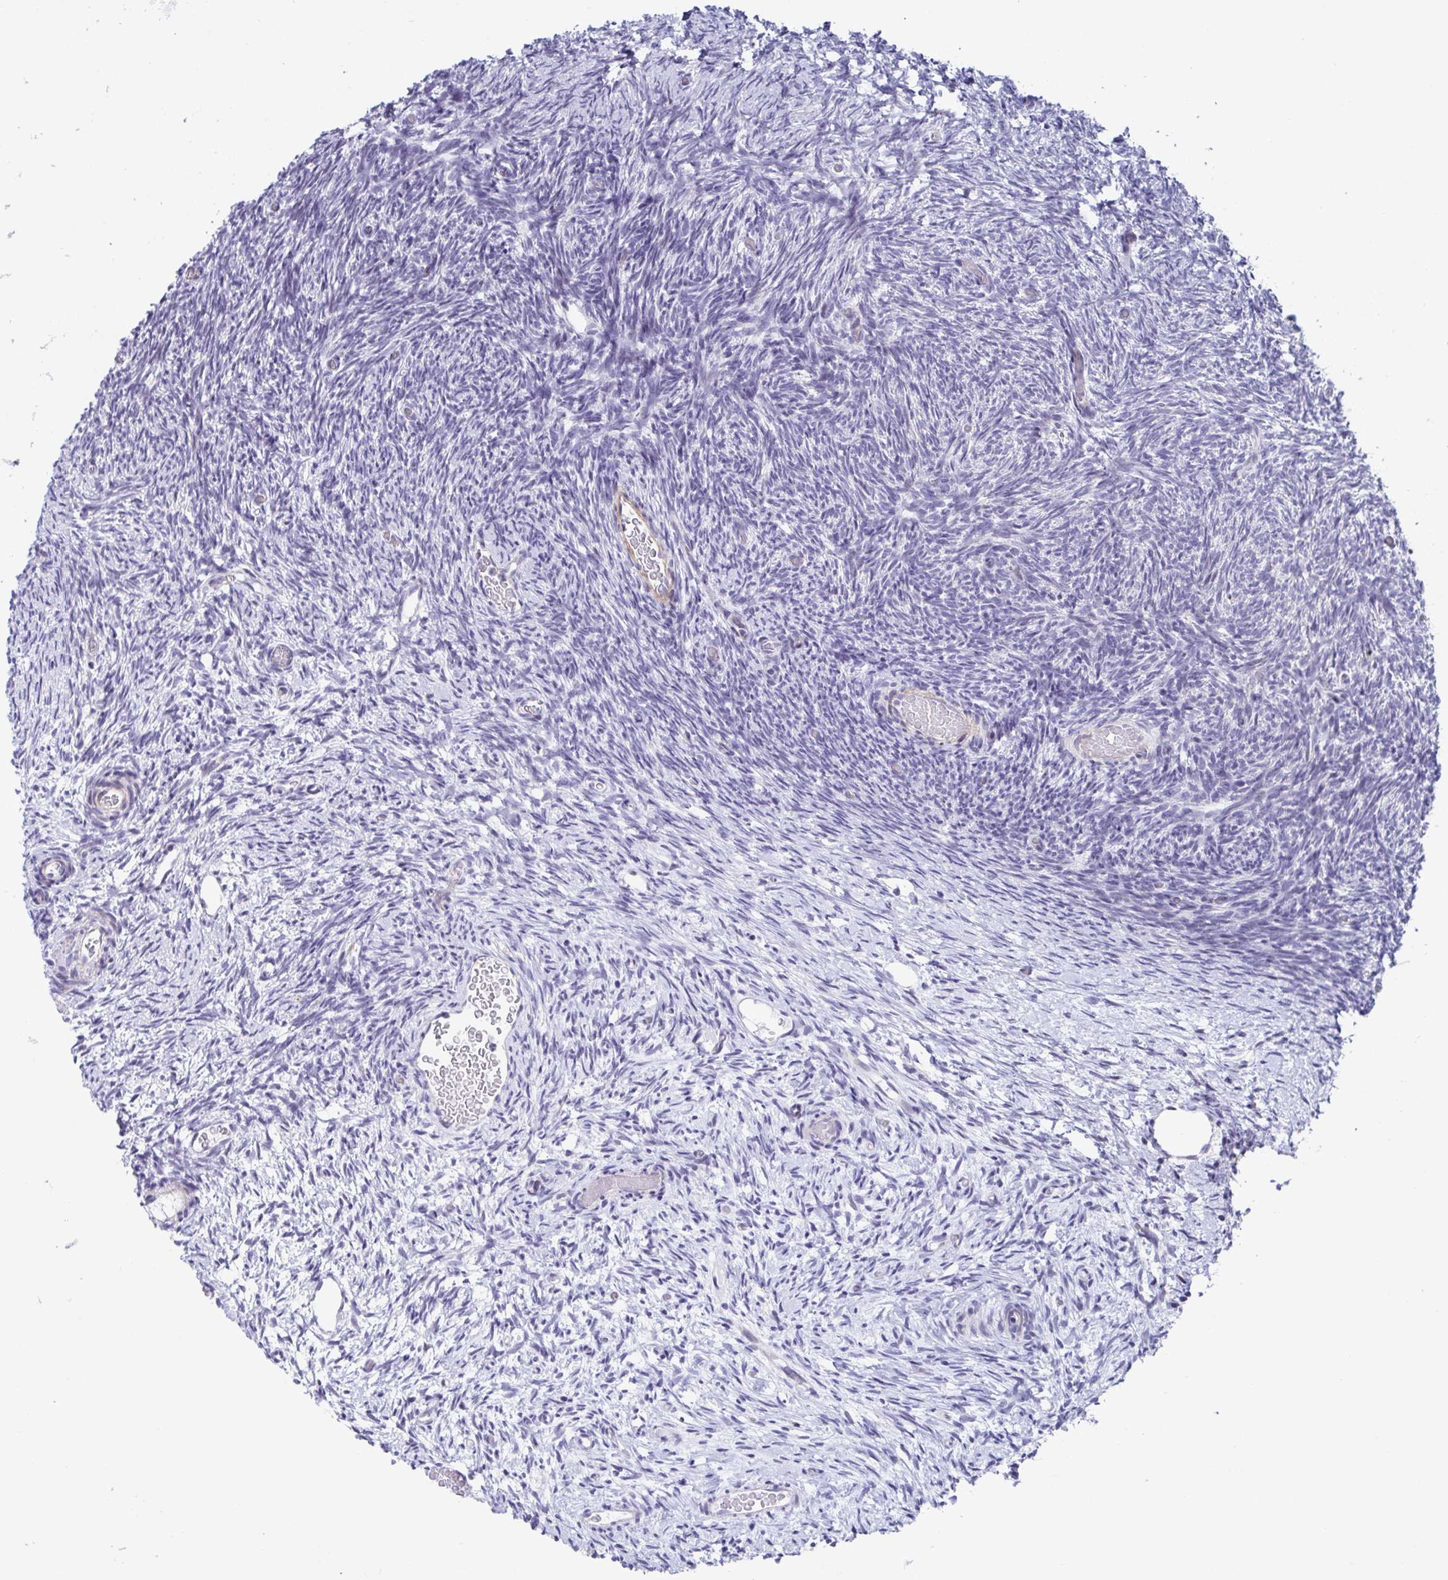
{"staining": {"intensity": "weak", "quantity": "25%-75%", "location": "cytoplasmic/membranous"}, "tissue": "ovary", "cell_type": "Follicle cells", "image_type": "normal", "snomed": [{"axis": "morphology", "description": "Normal tissue, NOS"}, {"axis": "topography", "description": "Ovary"}], "caption": "Benign ovary was stained to show a protein in brown. There is low levels of weak cytoplasmic/membranous positivity in approximately 25%-75% of follicle cells. The protein is stained brown, and the nuclei are stained in blue (DAB IHC with brightfield microscopy, high magnification).", "gene": "WDR72", "patient": {"sex": "female", "age": 39}}